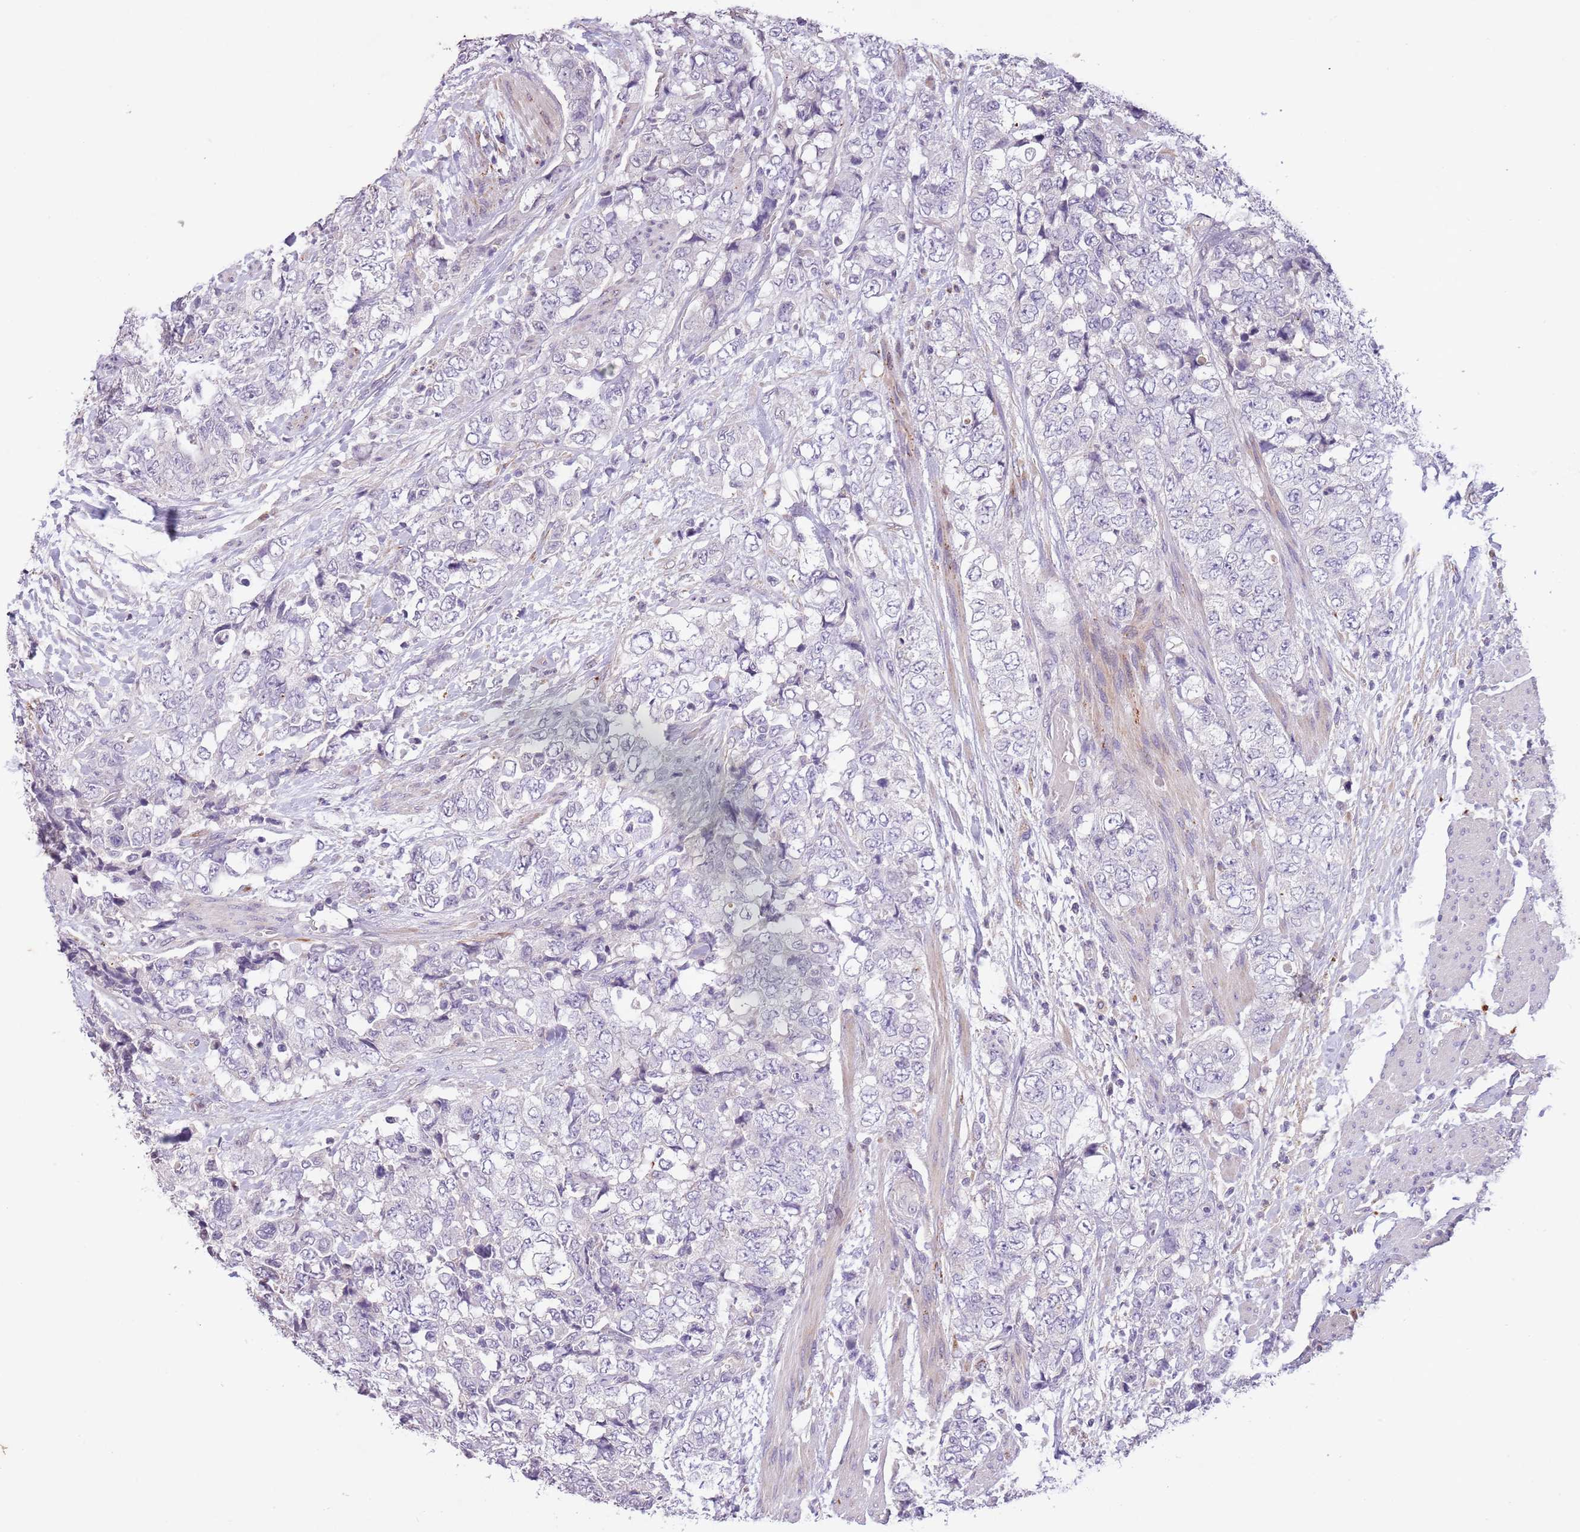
{"staining": {"intensity": "negative", "quantity": "none", "location": "none"}, "tissue": "urothelial cancer", "cell_type": "Tumor cells", "image_type": "cancer", "snomed": [{"axis": "morphology", "description": "Urothelial carcinoma, High grade"}, {"axis": "topography", "description": "Urinary bladder"}], "caption": "Urothelial carcinoma (high-grade) was stained to show a protein in brown. There is no significant expression in tumor cells. (Brightfield microscopy of DAB (3,3'-diaminobenzidine) immunohistochemistry (IHC) at high magnification).", "gene": "ZNF658", "patient": {"sex": "female", "age": 78}}